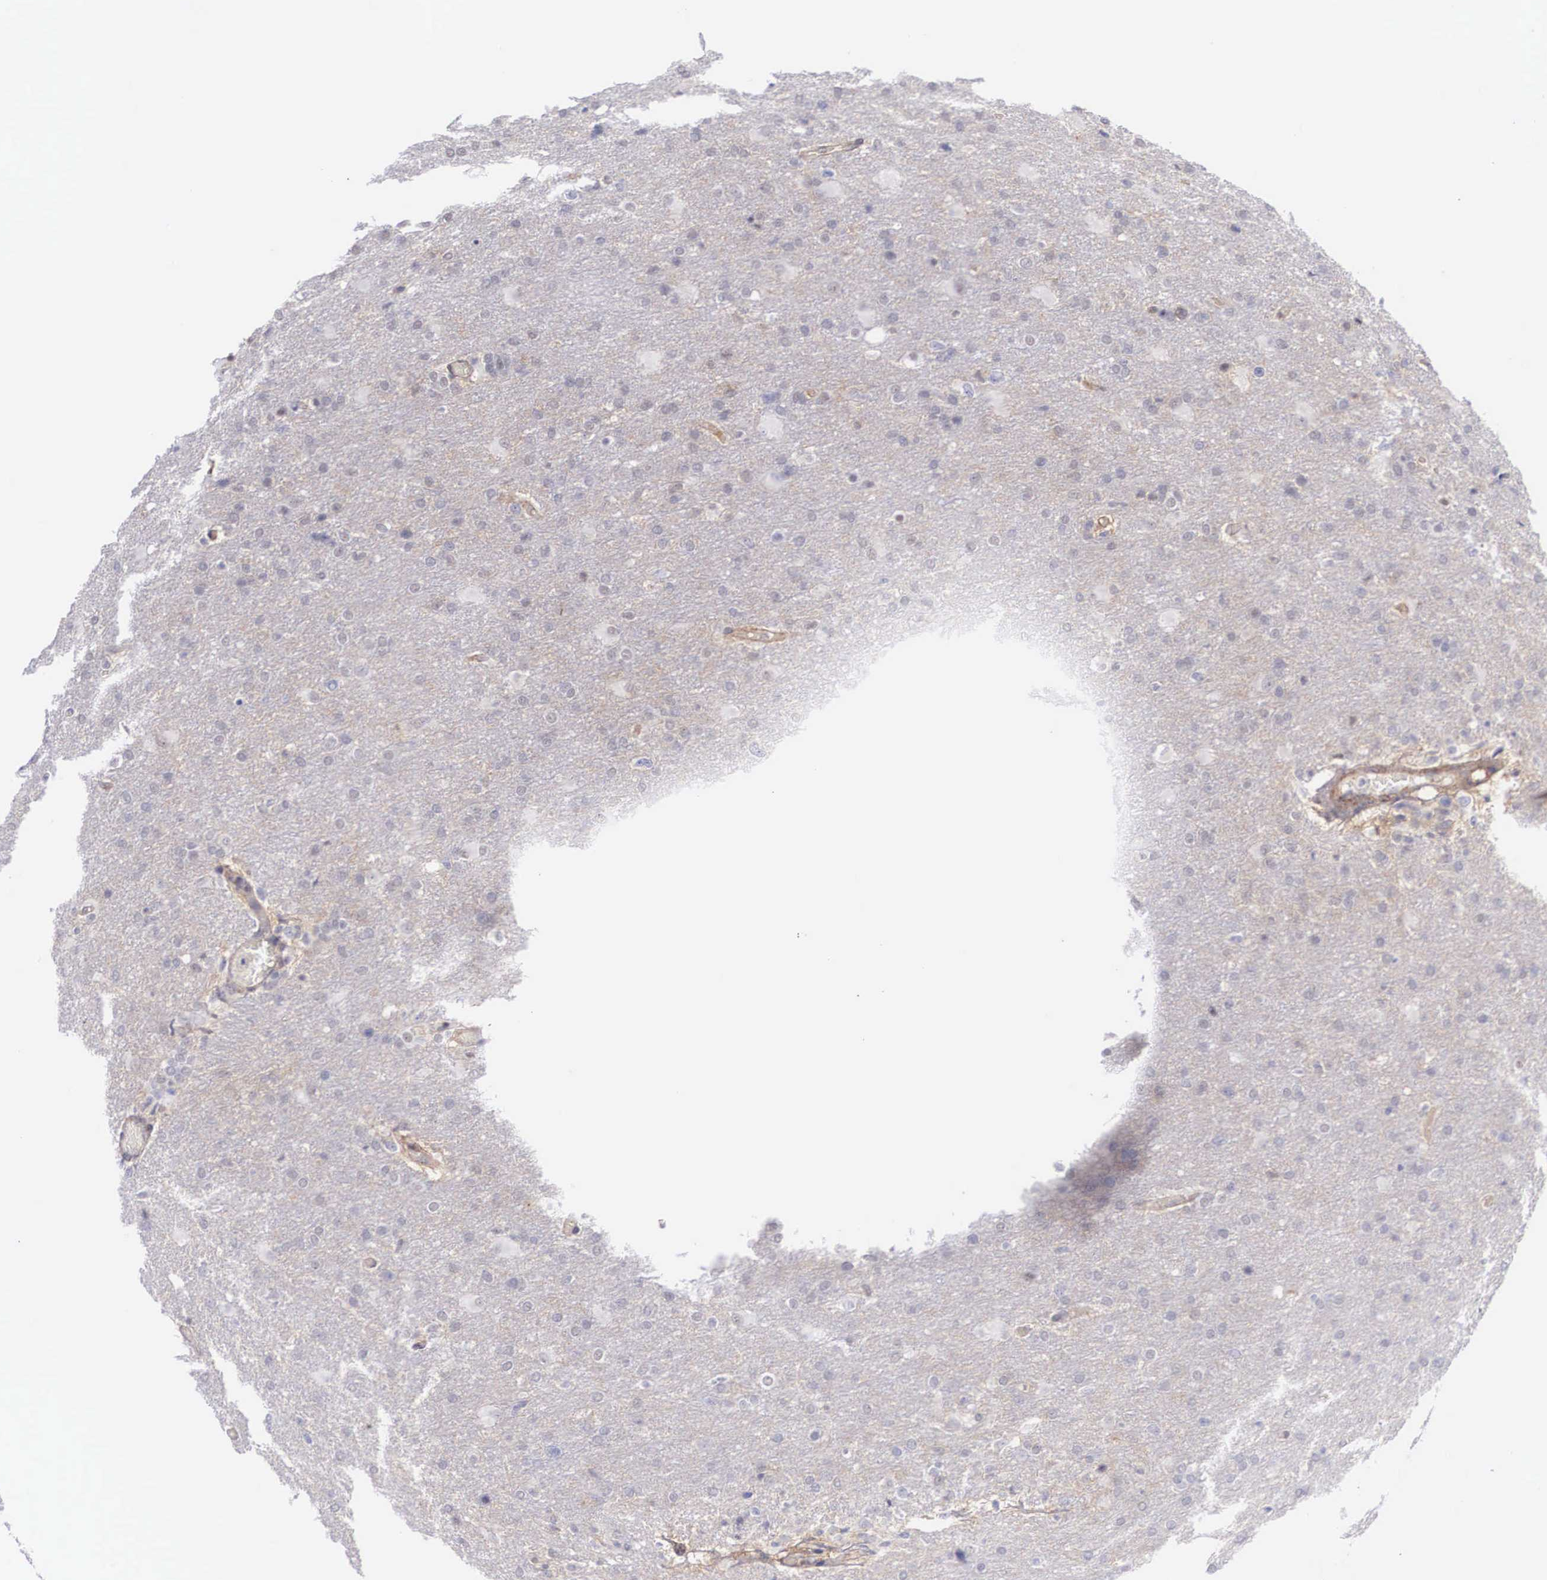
{"staining": {"intensity": "negative", "quantity": "none", "location": "none"}, "tissue": "glioma", "cell_type": "Tumor cells", "image_type": "cancer", "snomed": [{"axis": "morphology", "description": "Glioma, malignant, High grade"}, {"axis": "topography", "description": "Brain"}], "caption": "There is no significant positivity in tumor cells of glioma.", "gene": "NR4A2", "patient": {"sex": "male", "age": 68}}